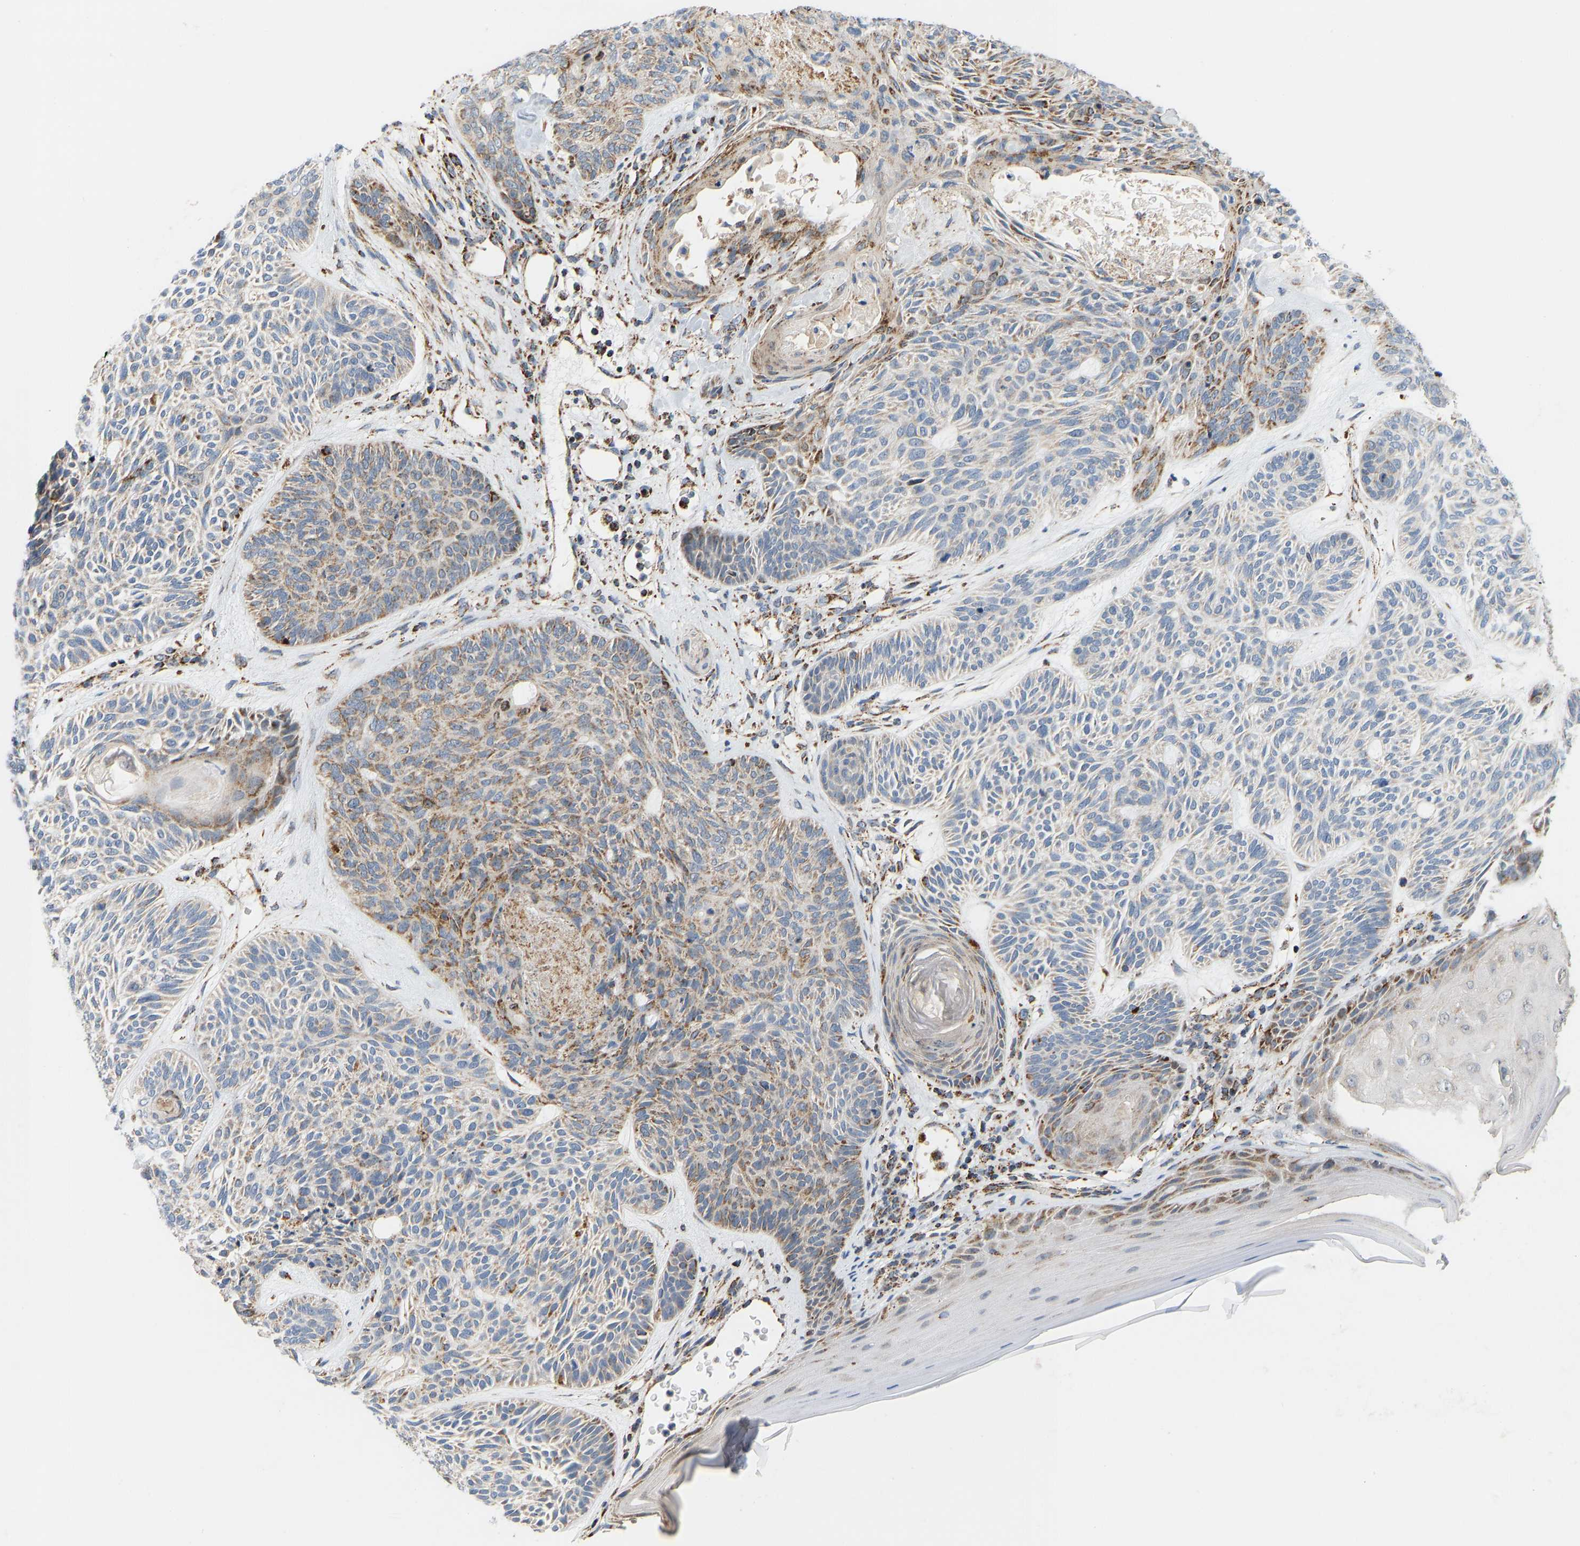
{"staining": {"intensity": "moderate", "quantity": "25%-75%", "location": "cytoplasmic/membranous"}, "tissue": "skin cancer", "cell_type": "Tumor cells", "image_type": "cancer", "snomed": [{"axis": "morphology", "description": "Basal cell carcinoma"}, {"axis": "topography", "description": "Skin"}], "caption": "This image displays immunohistochemistry staining of basal cell carcinoma (skin), with medium moderate cytoplasmic/membranous positivity in approximately 25%-75% of tumor cells.", "gene": "GPSM2", "patient": {"sex": "male", "age": 55}}